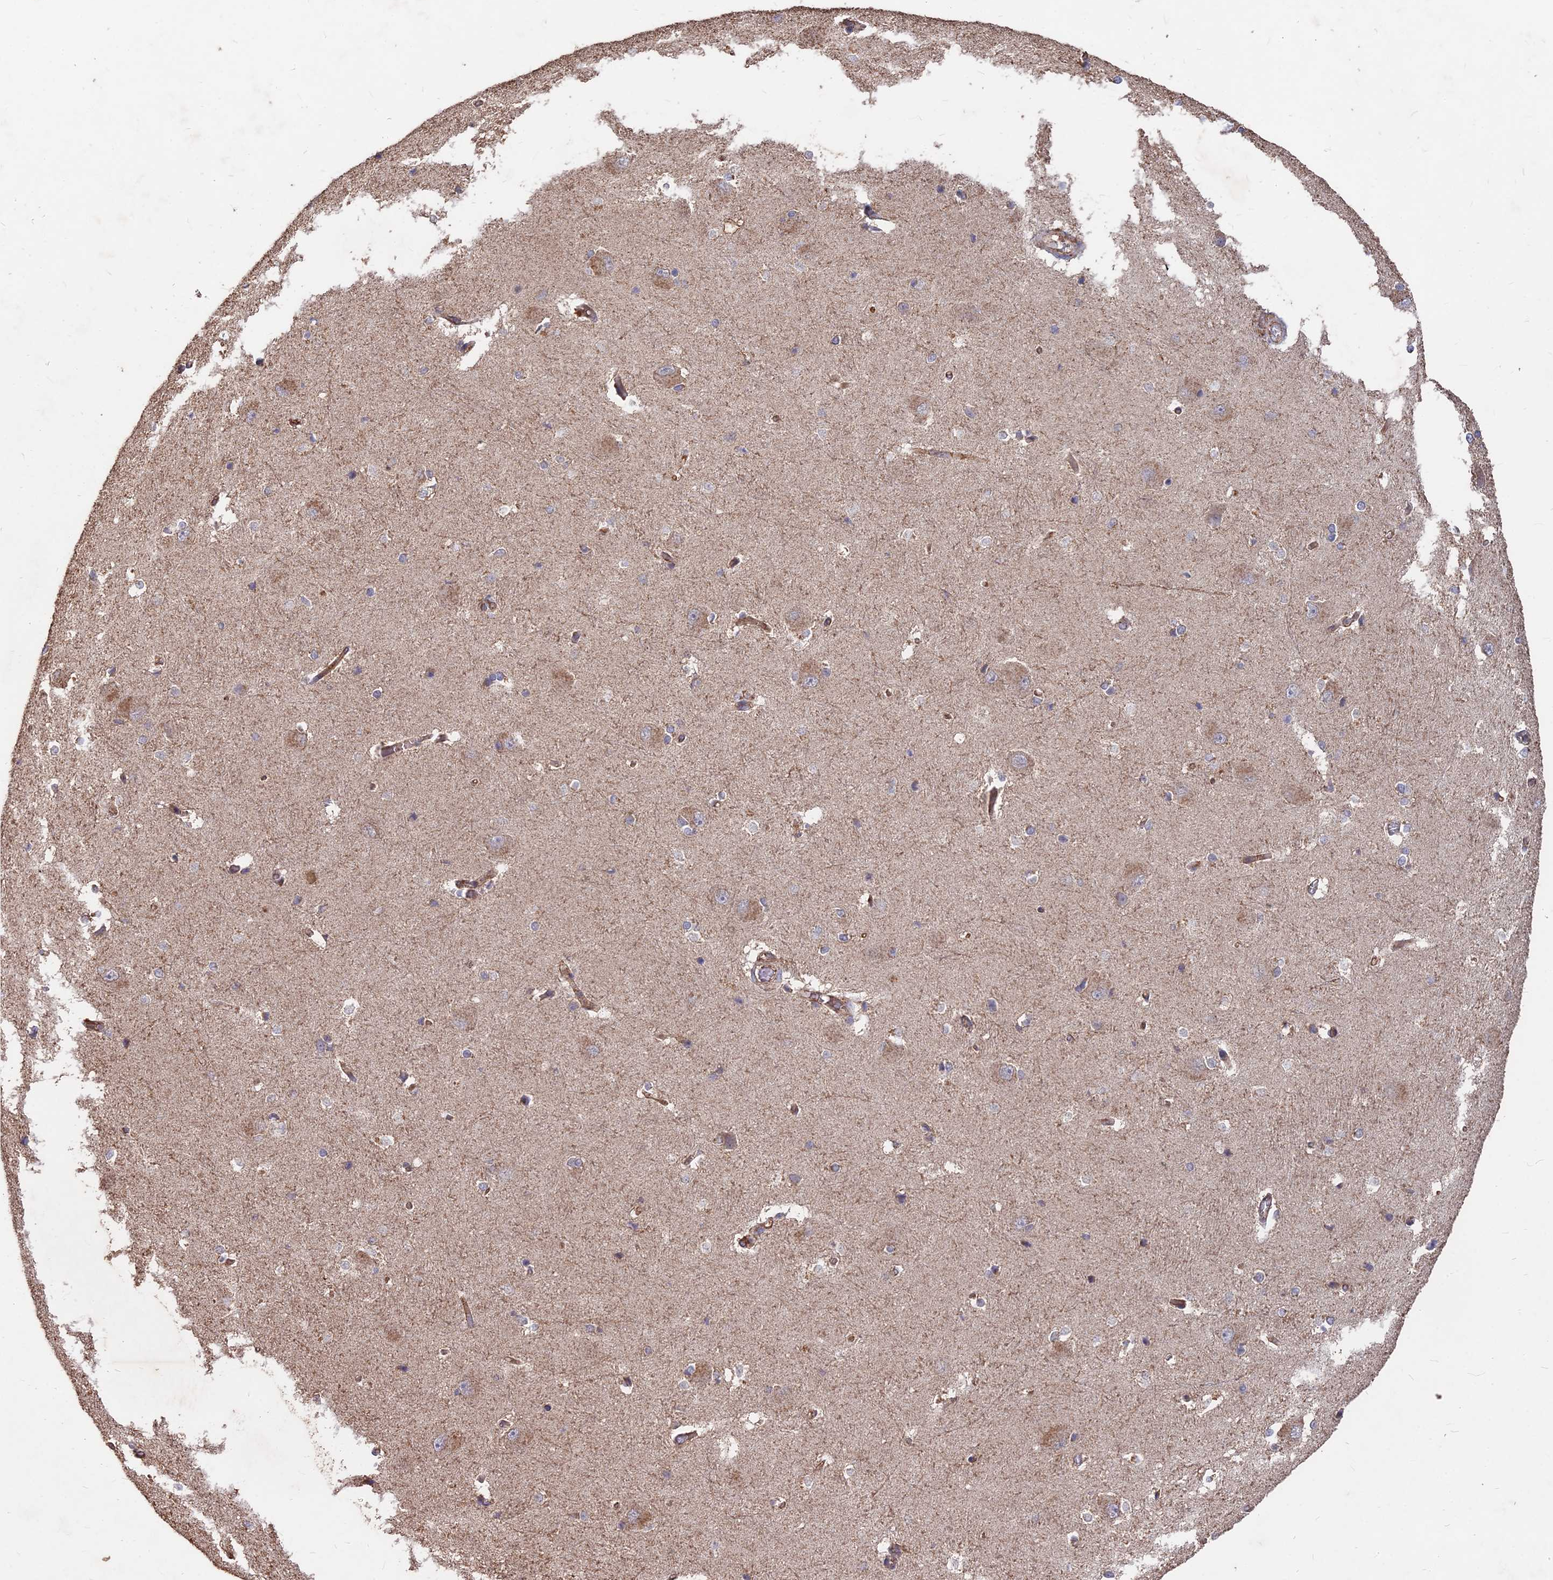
{"staining": {"intensity": "moderate", "quantity": "<25%", "location": "cytoplasmic/membranous"}, "tissue": "caudate", "cell_type": "Glial cells", "image_type": "normal", "snomed": [{"axis": "morphology", "description": "Normal tissue, NOS"}, {"axis": "topography", "description": "Lateral ventricle wall"}], "caption": "DAB (3,3'-diaminobenzidine) immunohistochemical staining of unremarkable caudate reveals moderate cytoplasmic/membranous protein expression in about <25% of glial cells. (DAB IHC with brightfield microscopy, high magnification).", "gene": "CEMIP2", "patient": {"sex": "male", "age": 37}}